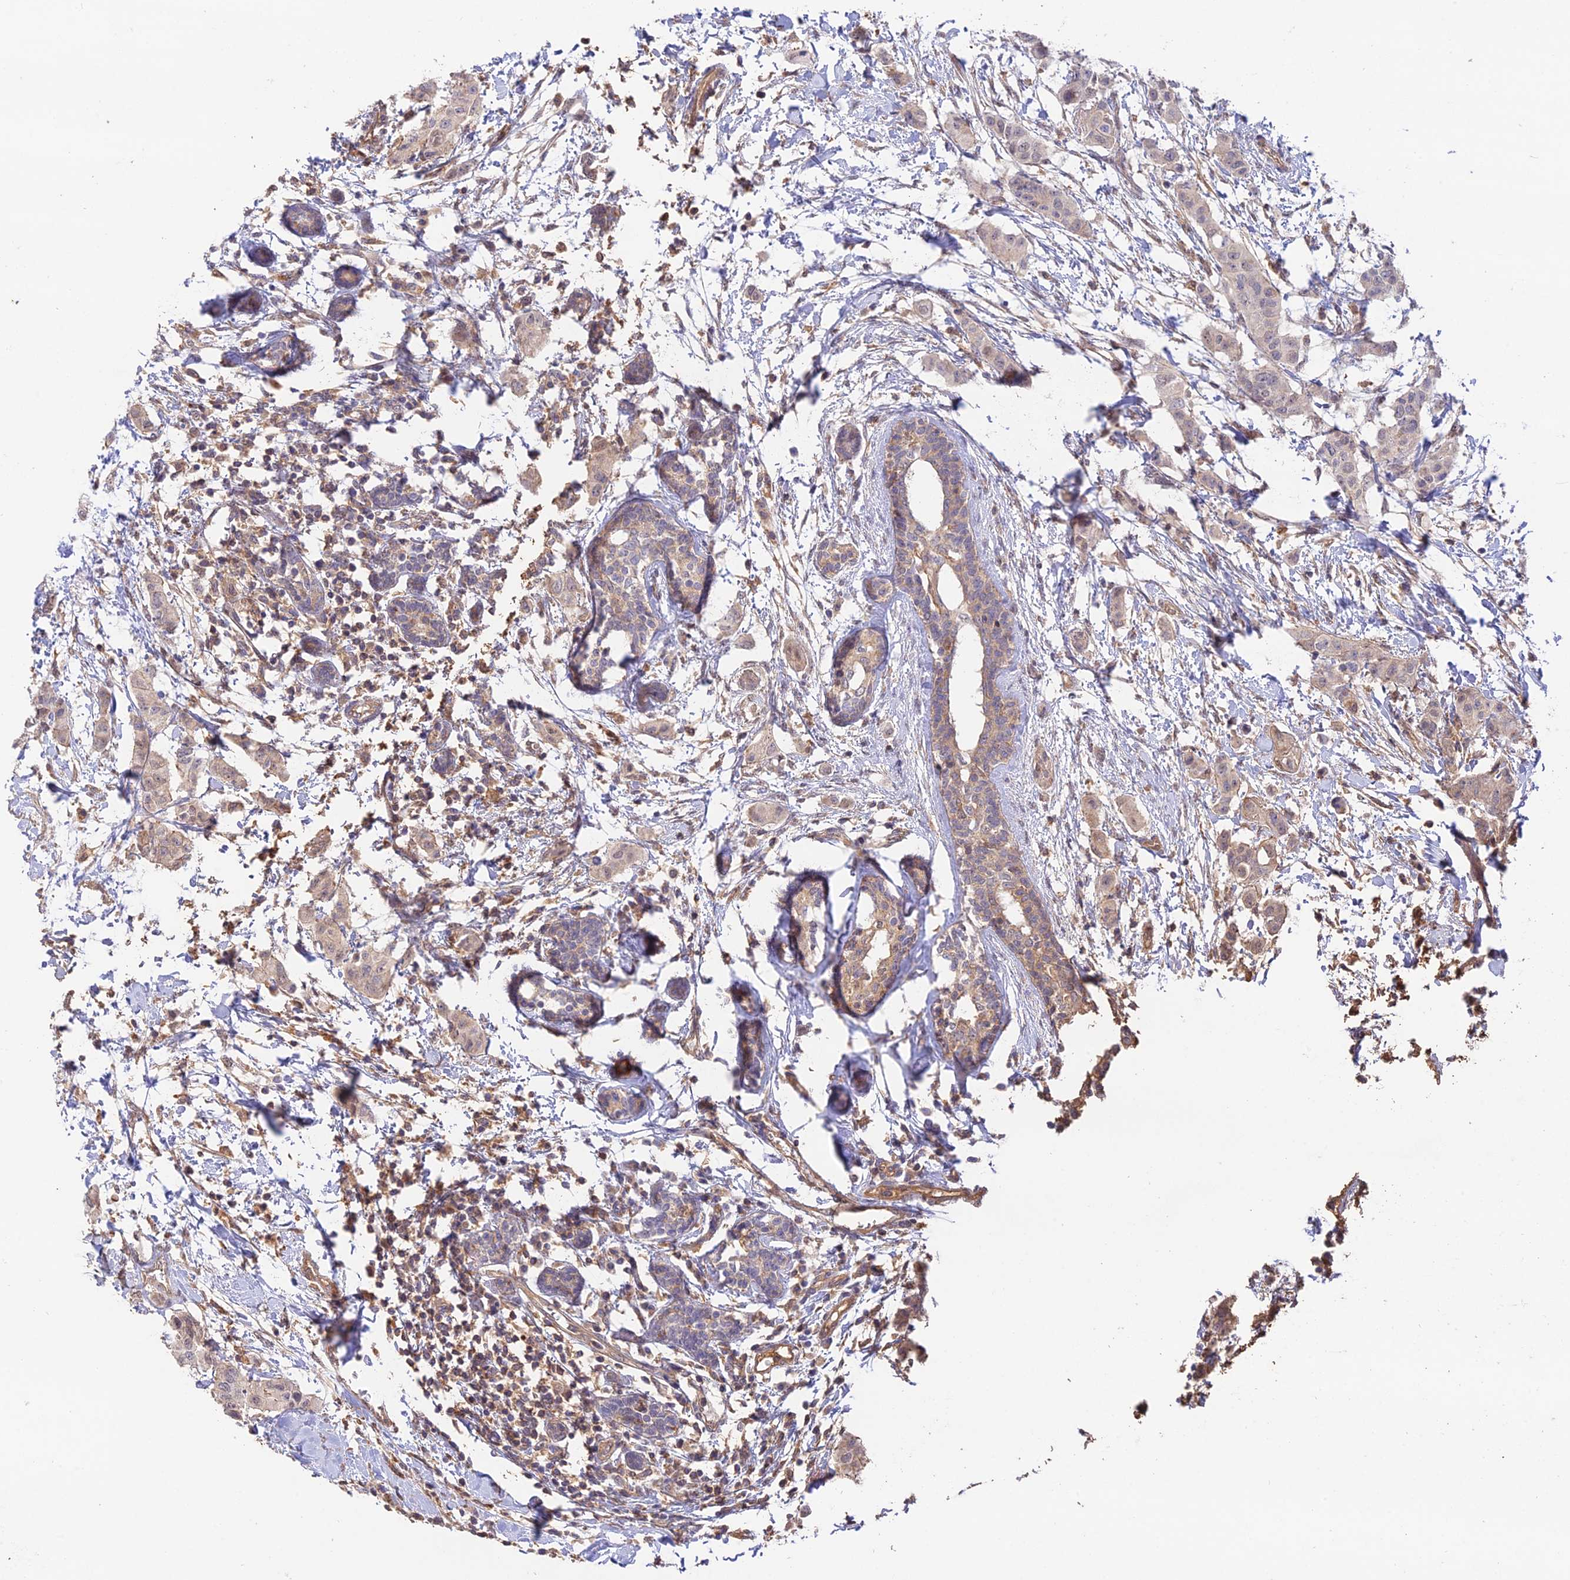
{"staining": {"intensity": "weak", "quantity": "25%-75%", "location": "cytoplasmic/membranous"}, "tissue": "breast cancer", "cell_type": "Tumor cells", "image_type": "cancer", "snomed": [{"axis": "morphology", "description": "Duct carcinoma"}, {"axis": "topography", "description": "Breast"}], "caption": "A brown stain labels weak cytoplasmic/membranous positivity of a protein in human breast intraductal carcinoma tumor cells. The protein of interest is shown in brown color, while the nuclei are stained blue.", "gene": "CLCF1", "patient": {"sex": "female", "age": 40}}